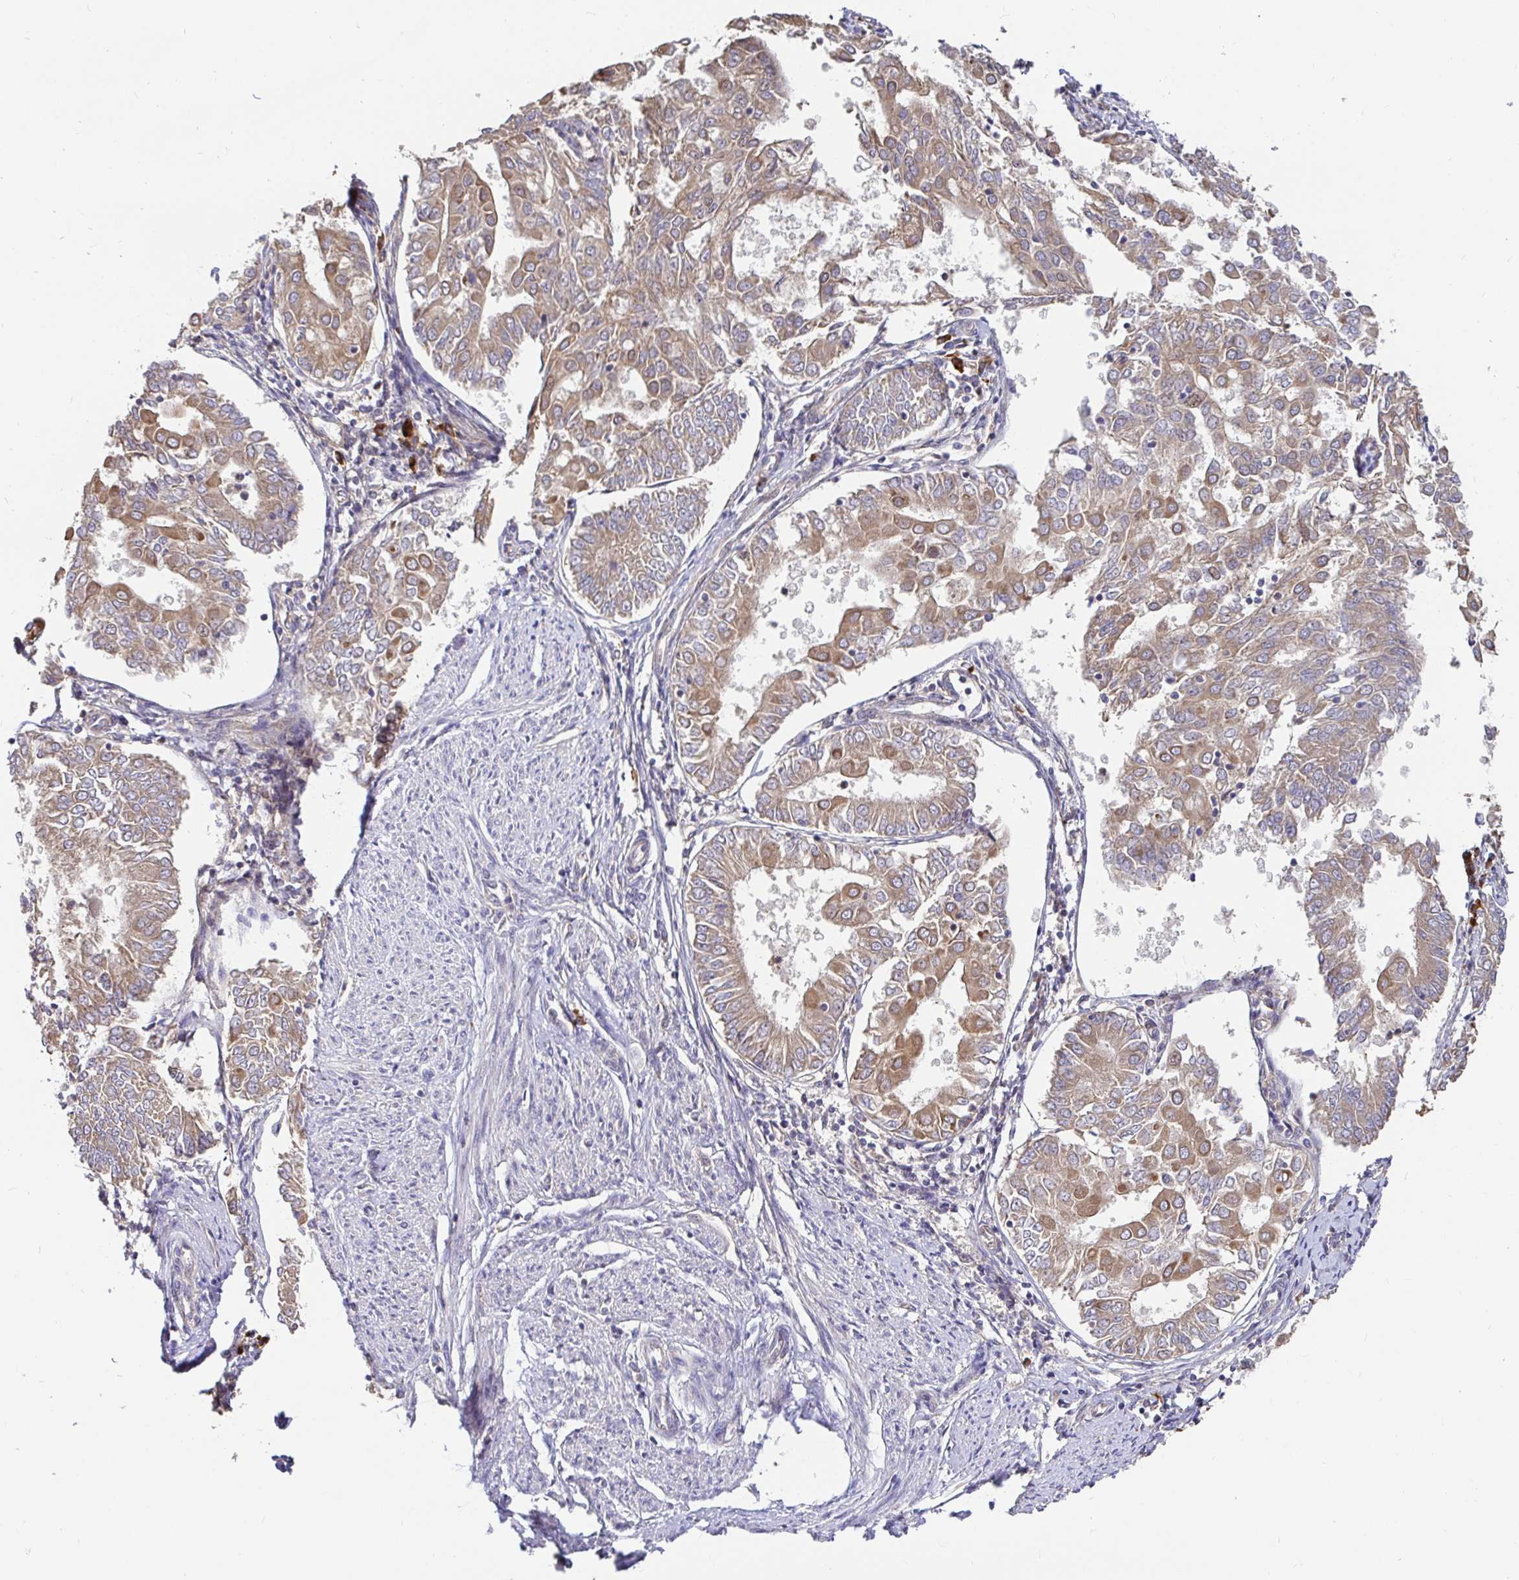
{"staining": {"intensity": "weak", "quantity": ">75%", "location": "cytoplasmic/membranous"}, "tissue": "endometrial cancer", "cell_type": "Tumor cells", "image_type": "cancer", "snomed": [{"axis": "morphology", "description": "Adenocarcinoma, NOS"}, {"axis": "topography", "description": "Endometrium"}], "caption": "Protein analysis of endometrial cancer tissue demonstrates weak cytoplasmic/membranous staining in about >75% of tumor cells. (DAB (3,3'-diaminobenzidine) IHC, brown staining for protein, blue staining for nuclei).", "gene": "ELP1", "patient": {"sex": "female", "age": 68}}